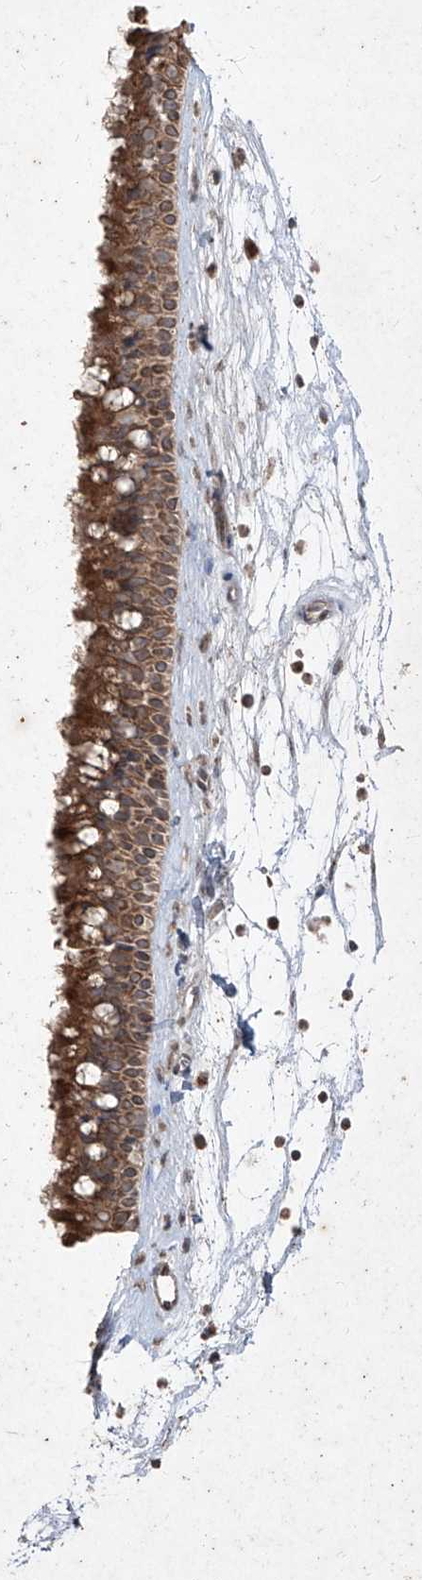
{"staining": {"intensity": "strong", "quantity": ">75%", "location": "cytoplasmic/membranous"}, "tissue": "nasopharynx", "cell_type": "Respiratory epithelial cells", "image_type": "normal", "snomed": [{"axis": "morphology", "description": "Normal tissue, NOS"}, {"axis": "topography", "description": "Nasopharynx"}], "caption": "Nasopharynx stained for a protein (brown) exhibits strong cytoplasmic/membranous positive positivity in about >75% of respiratory epithelial cells.", "gene": "ABCD3", "patient": {"sex": "male", "age": 64}}